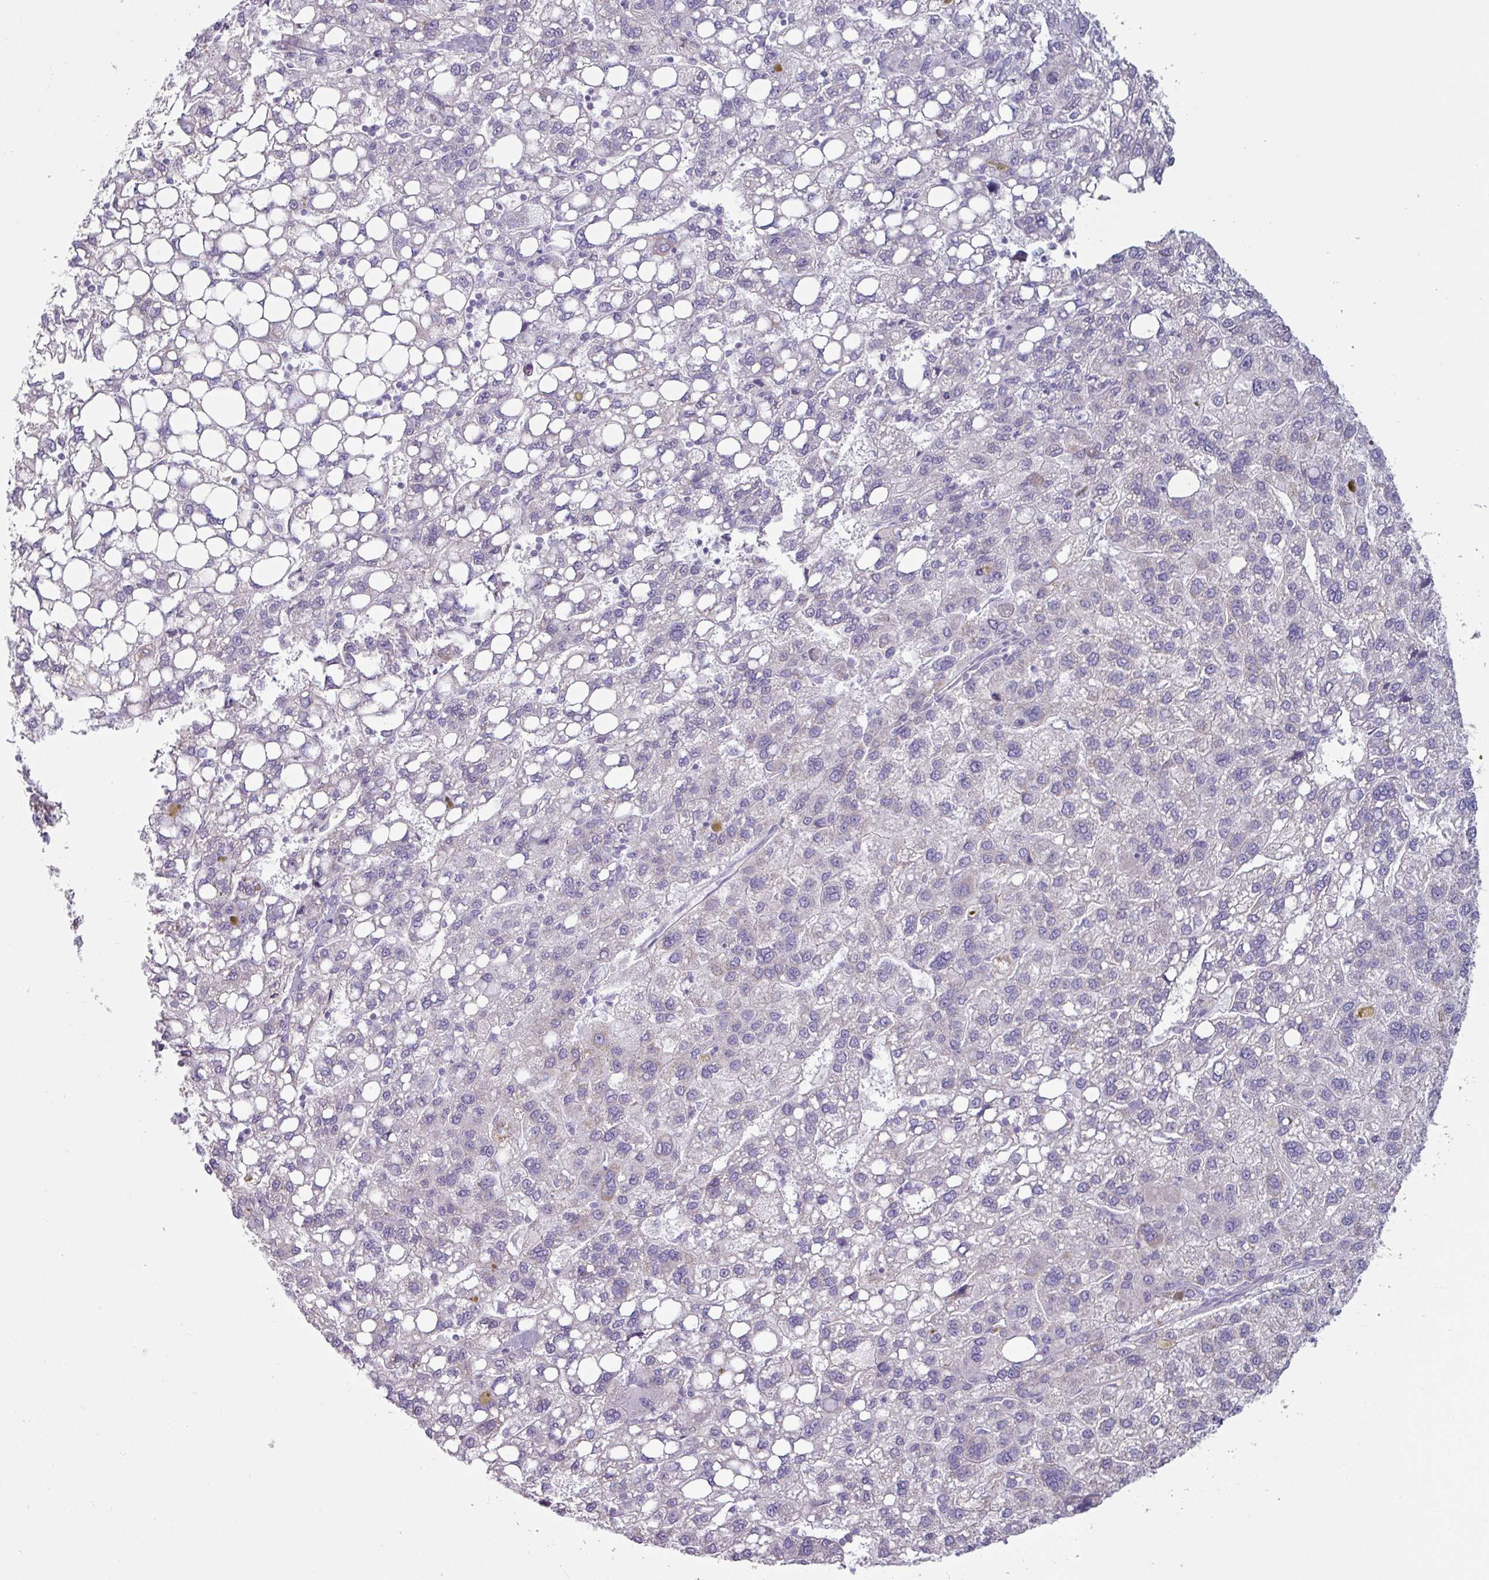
{"staining": {"intensity": "negative", "quantity": "none", "location": "none"}, "tissue": "liver cancer", "cell_type": "Tumor cells", "image_type": "cancer", "snomed": [{"axis": "morphology", "description": "Carcinoma, Hepatocellular, NOS"}, {"axis": "topography", "description": "Liver"}], "caption": "The histopathology image displays no staining of tumor cells in hepatocellular carcinoma (liver). The staining is performed using DAB (3,3'-diaminobenzidine) brown chromogen with nuclei counter-stained in using hematoxylin.", "gene": "CLCA1", "patient": {"sex": "female", "age": 82}}